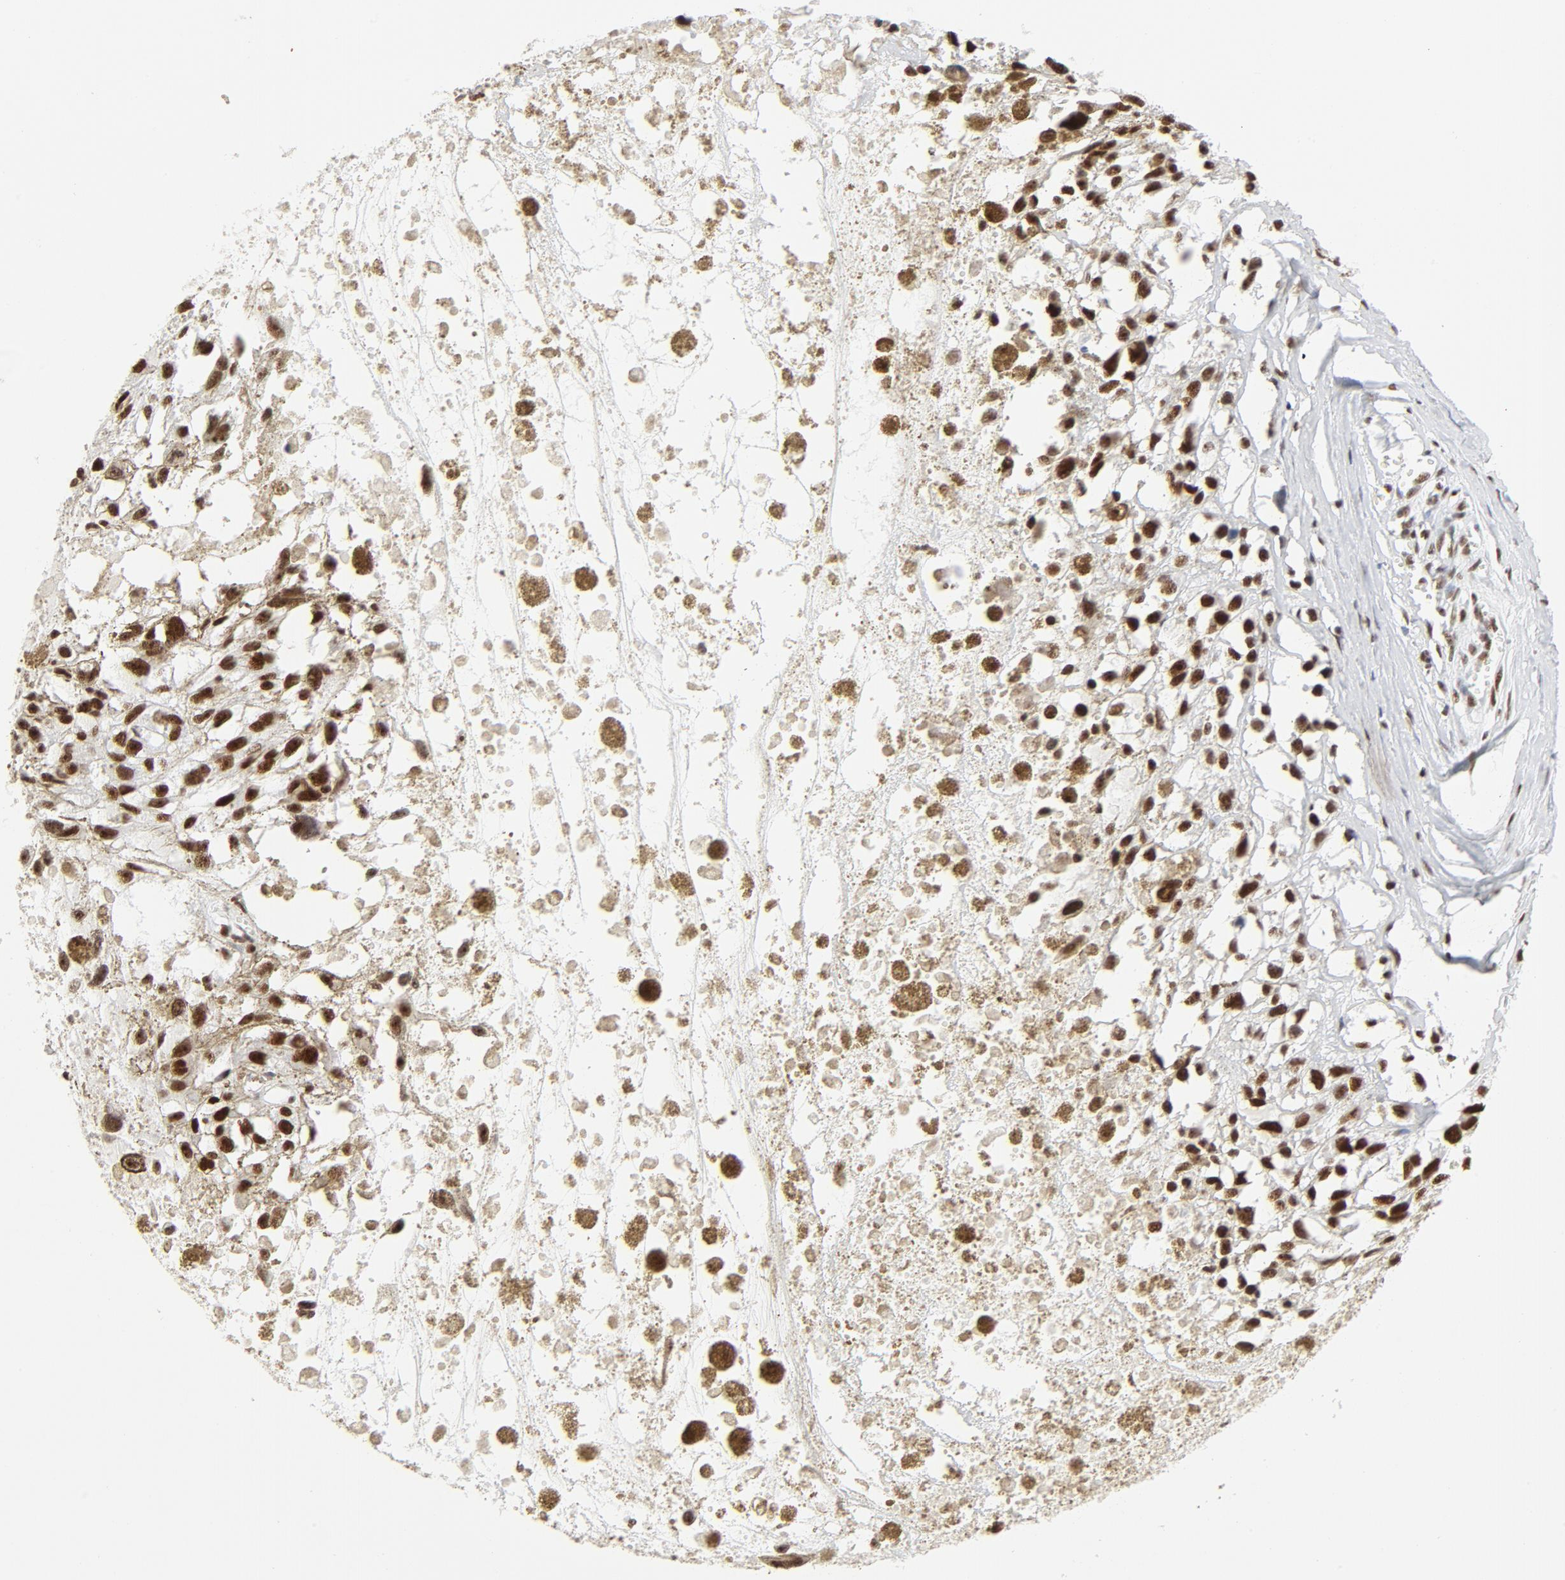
{"staining": {"intensity": "moderate", "quantity": ">75%", "location": "nuclear"}, "tissue": "melanoma", "cell_type": "Tumor cells", "image_type": "cancer", "snomed": [{"axis": "morphology", "description": "Malignant melanoma, Metastatic site"}, {"axis": "topography", "description": "Lymph node"}], "caption": "This histopathology image exhibits malignant melanoma (metastatic site) stained with immunohistochemistry to label a protein in brown. The nuclear of tumor cells show moderate positivity for the protein. Nuclei are counter-stained blue.", "gene": "GTF2H1", "patient": {"sex": "male", "age": 59}}